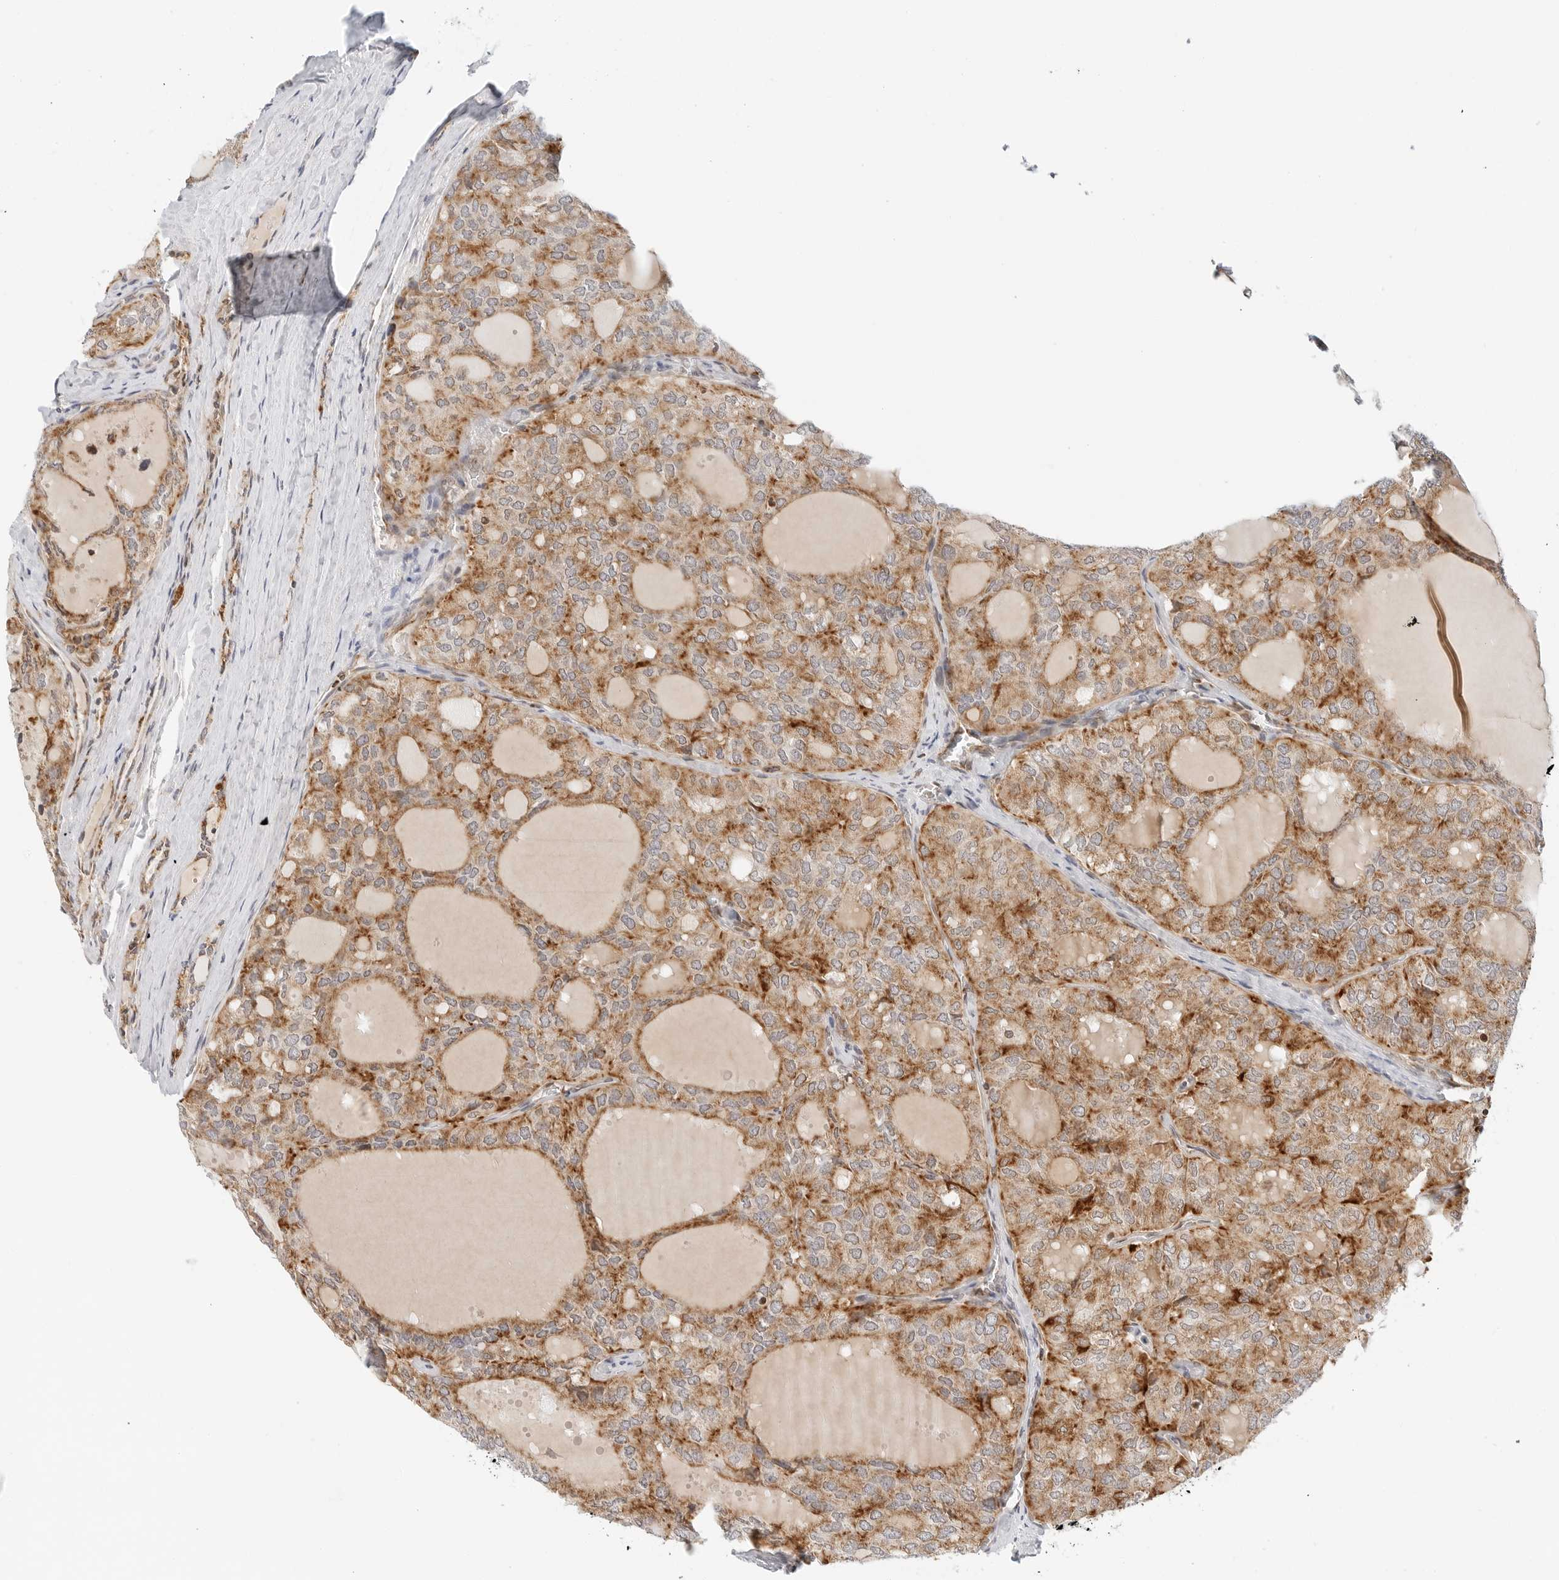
{"staining": {"intensity": "moderate", "quantity": ">75%", "location": "cytoplasmic/membranous"}, "tissue": "thyroid cancer", "cell_type": "Tumor cells", "image_type": "cancer", "snomed": [{"axis": "morphology", "description": "Follicular adenoma carcinoma, NOS"}, {"axis": "topography", "description": "Thyroid gland"}], "caption": "Thyroid follicular adenoma carcinoma stained for a protein (brown) demonstrates moderate cytoplasmic/membranous positive positivity in approximately >75% of tumor cells.", "gene": "DYRK4", "patient": {"sex": "male", "age": 75}}